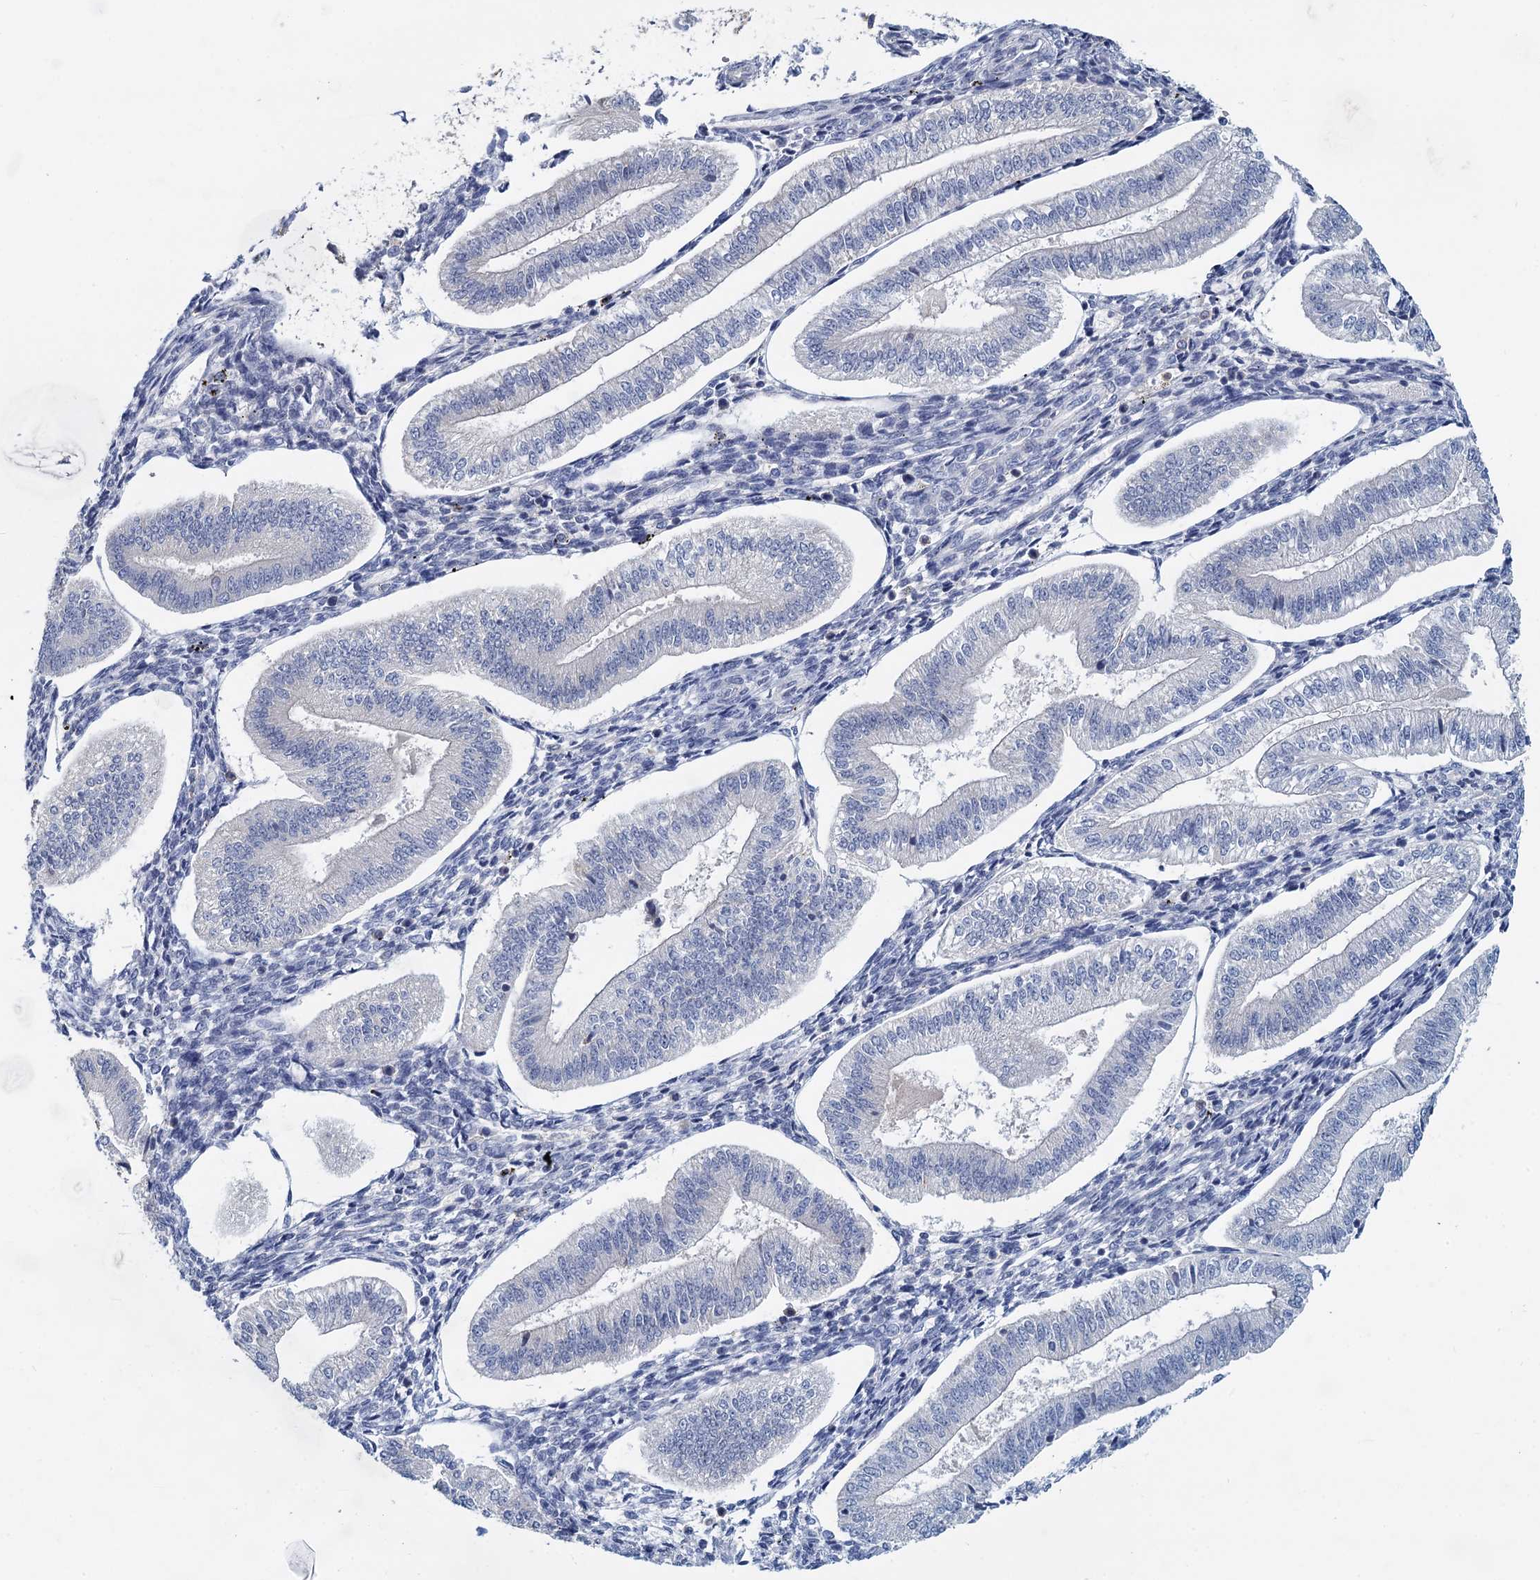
{"staining": {"intensity": "negative", "quantity": "none", "location": "none"}, "tissue": "endometrium", "cell_type": "Cells in endometrial stroma", "image_type": "normal", "snomed": [{"axis": "morphology", "description": "Normal tissue, NOS"}, {"axis": "topography", "description": "Endometrium"}], "caption": "IHC image of unremarkable human endometrium stained for a protein (brown), which displays no staining in cells in endometrial stroma.", "gene": "ACSM3", "patient": {"sex": "female", "age": 34}}